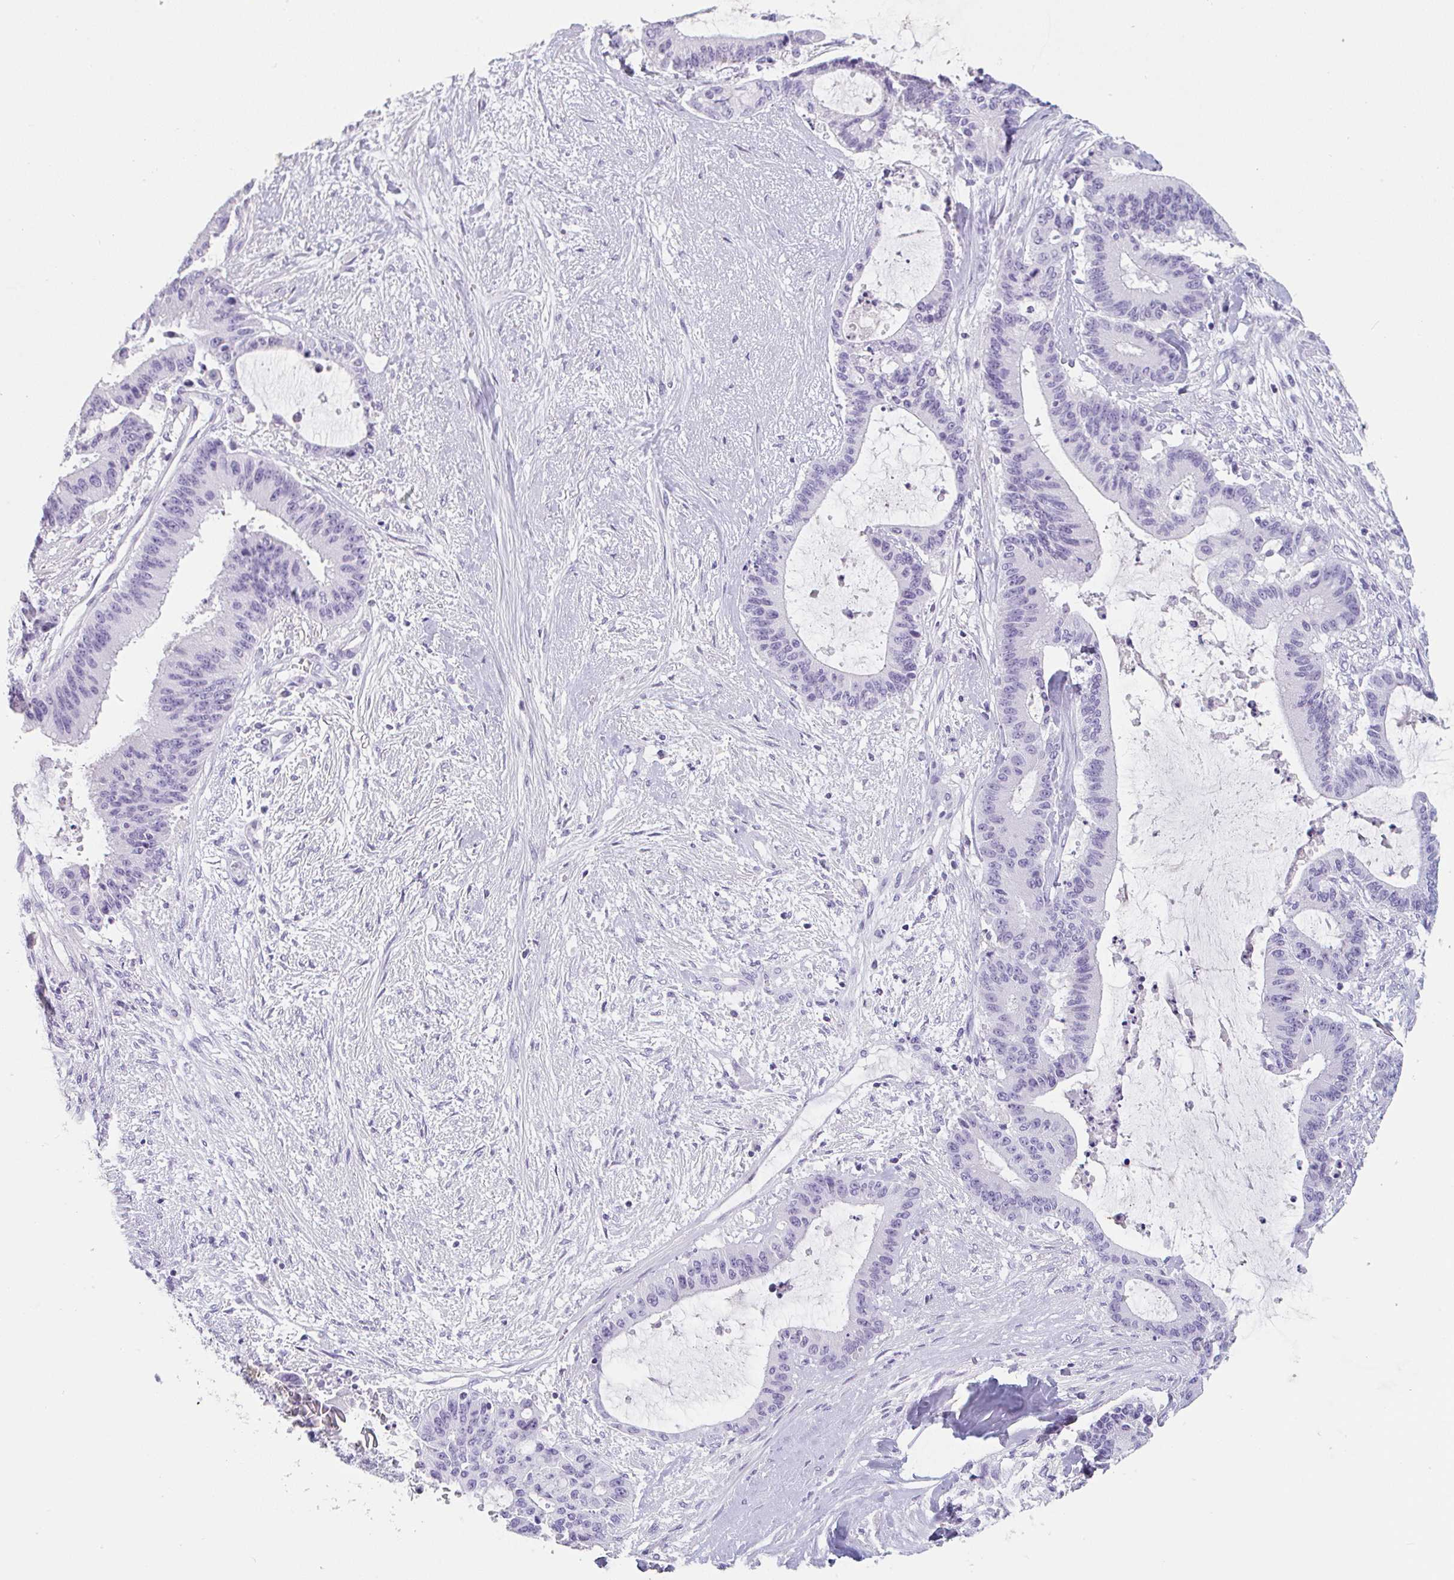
{"staining": {"intensity": "negative", "quantity": "none", "location": "none"}, "tissue": "liver cancer", "cell_type": "Tumor cells", "image_type": "cancer", "snomed": [{"axis": "morphology", "description": "Normal tissue, NOS"}, {"axis": "morphology", "description": "Cholangiocarcinoma"}, {"axis": "topography", "description": "Liver"}, {"axis": "topography", "description": "Peripheral nerve tissue"}], "caption": "Protein analysis of liver cancer (cholangiocarcinoma) demonstrates no significant positivity in tumor cells.", "gene": "EMC4", "patient": {"sex": "female", "age": 73}}